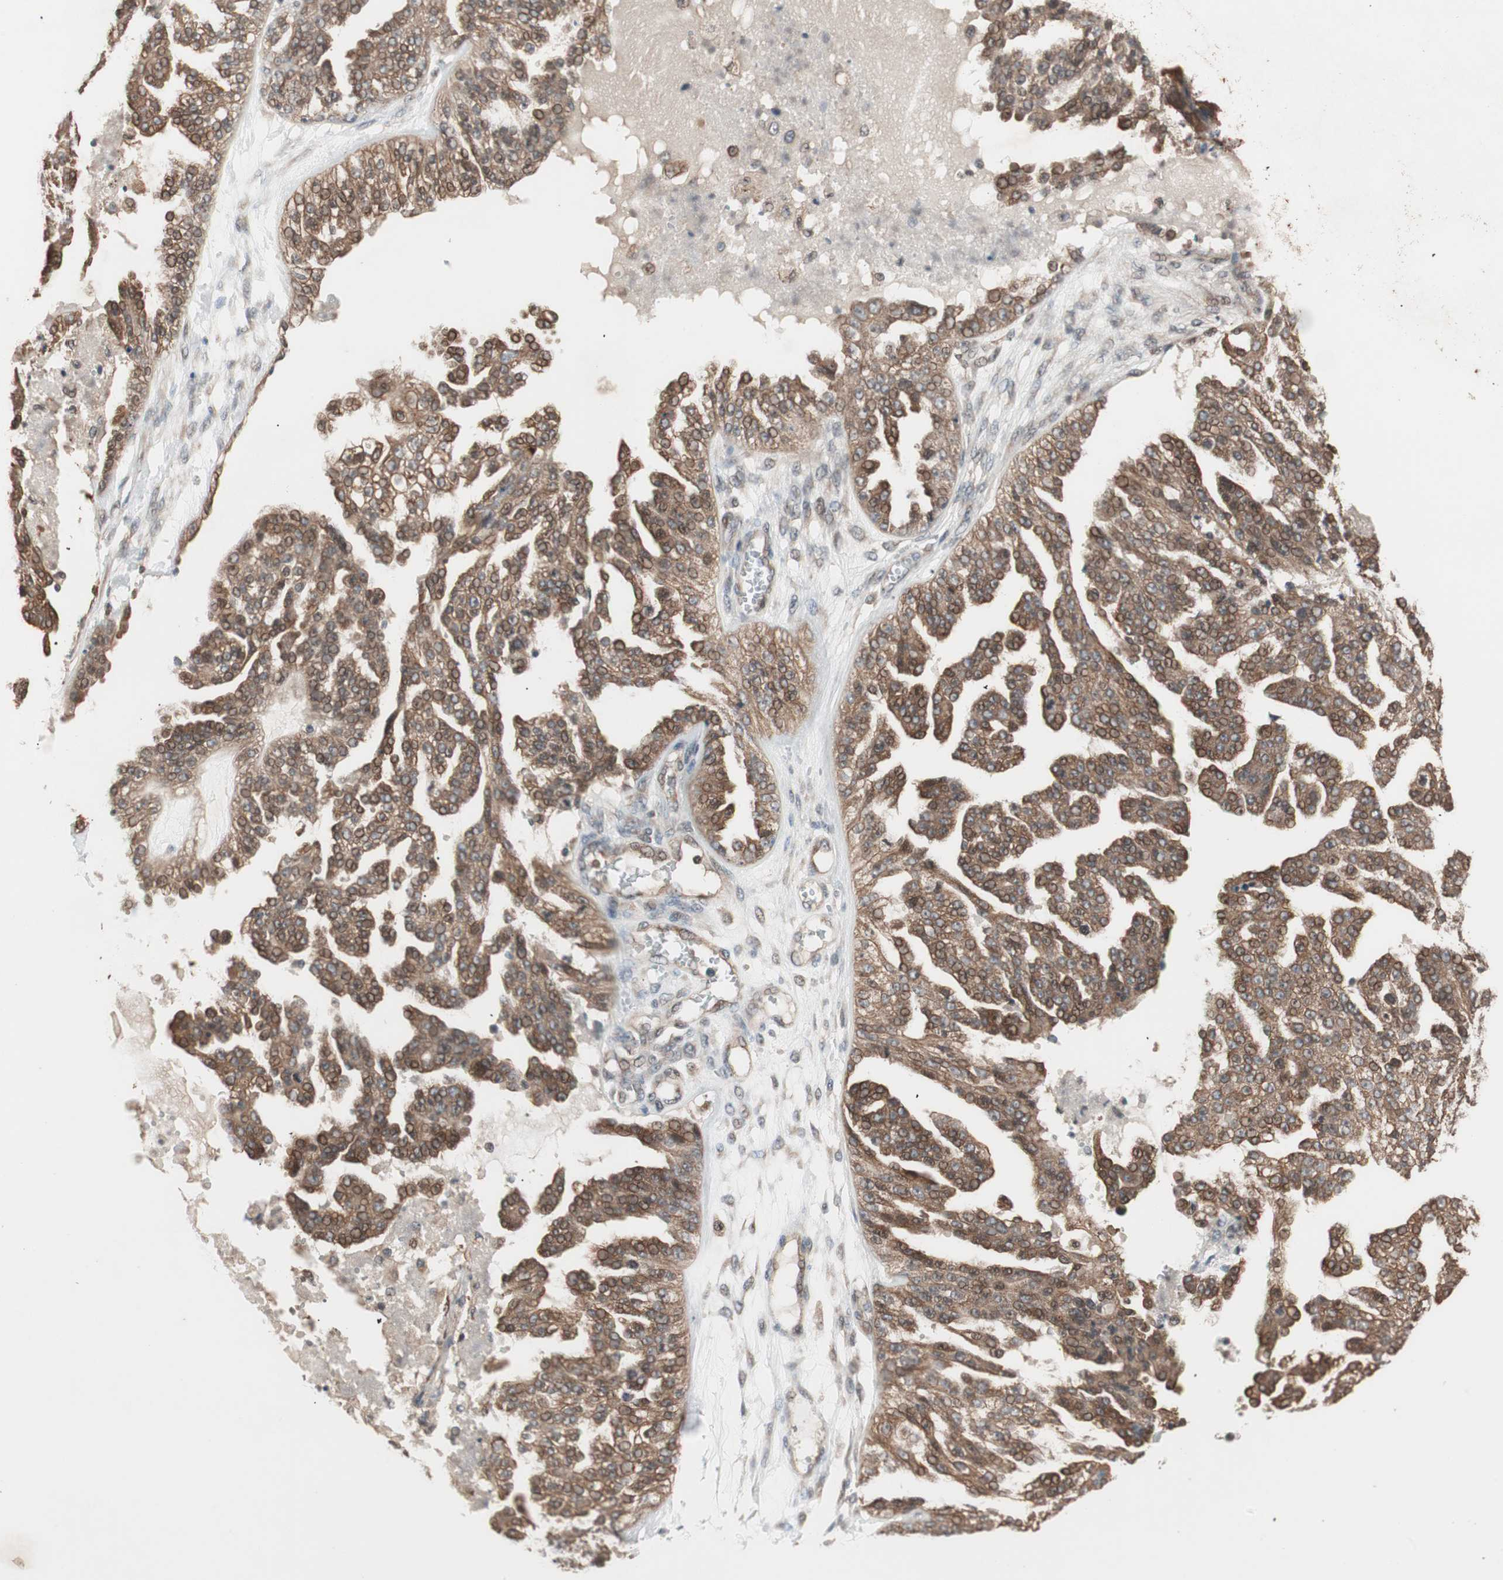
{"staining": {"intensity": "moderate", "quantity": ">75%", "location": "cytoplasmic/membranous"}, "tissue": "ovarian cancer", "cell_type": "Tumor cells", "image_type": "cancer", "snomed": [{"axis": "morphology", "description": "Carcinoma, NOS"}, {"axis": "topography", "description": "Soft tissue"}, {"axis": "topography", "description": "Ovary"}], "caption": "DAB immunohistochemical staining of human ovarian cancer shows moderate cytoplasmic/membranous protein positivity in approximately >75% of tumor cells.", "gene": "FBXO5", "patient": {"sex": "female", "age": 54}}